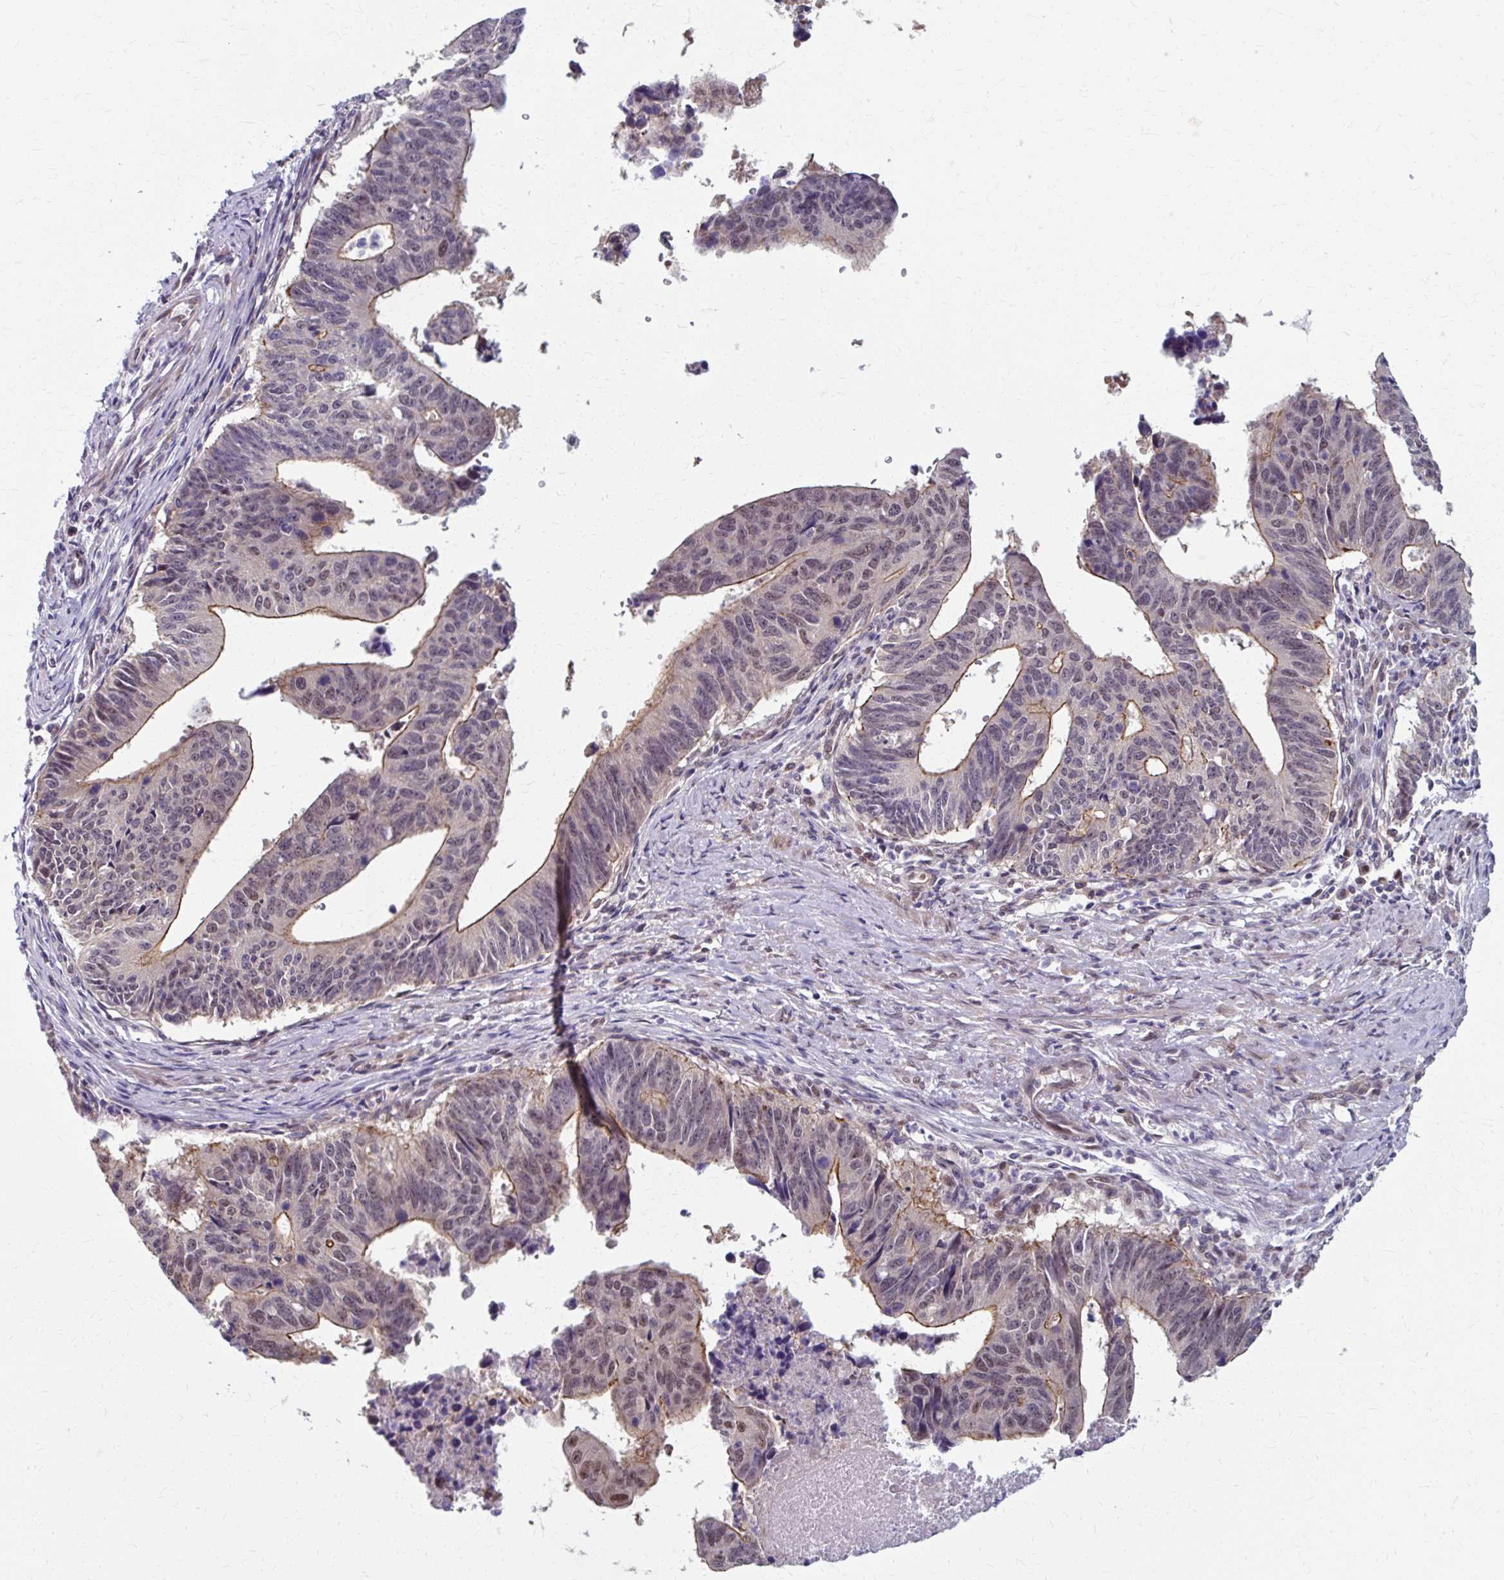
{"staining": {"intensity": "moderate", "quantity": "25%-75%", "location": "cytoplasmic/membranous,nuclear"}, "tissue": "stomach cancer", "cell_type": "Tumor cells", "image_type": "cancer", "snomed": [{"axis": "morphology", "description": "Adenocarcinoma, NOS"}, {"axis": "topography", "description": "Stomach"}], "caption": "Stomach cancer stained for a protein reveals moderate cytoplasmic/membranous and nuclear positivity in tumor cells. (DAB (3,3'-diaminobenzidine) IHC with brightfield microscopy, high magnification).", "gene": "ZNF555", "patient": {"sex": "male", "age": 59}}